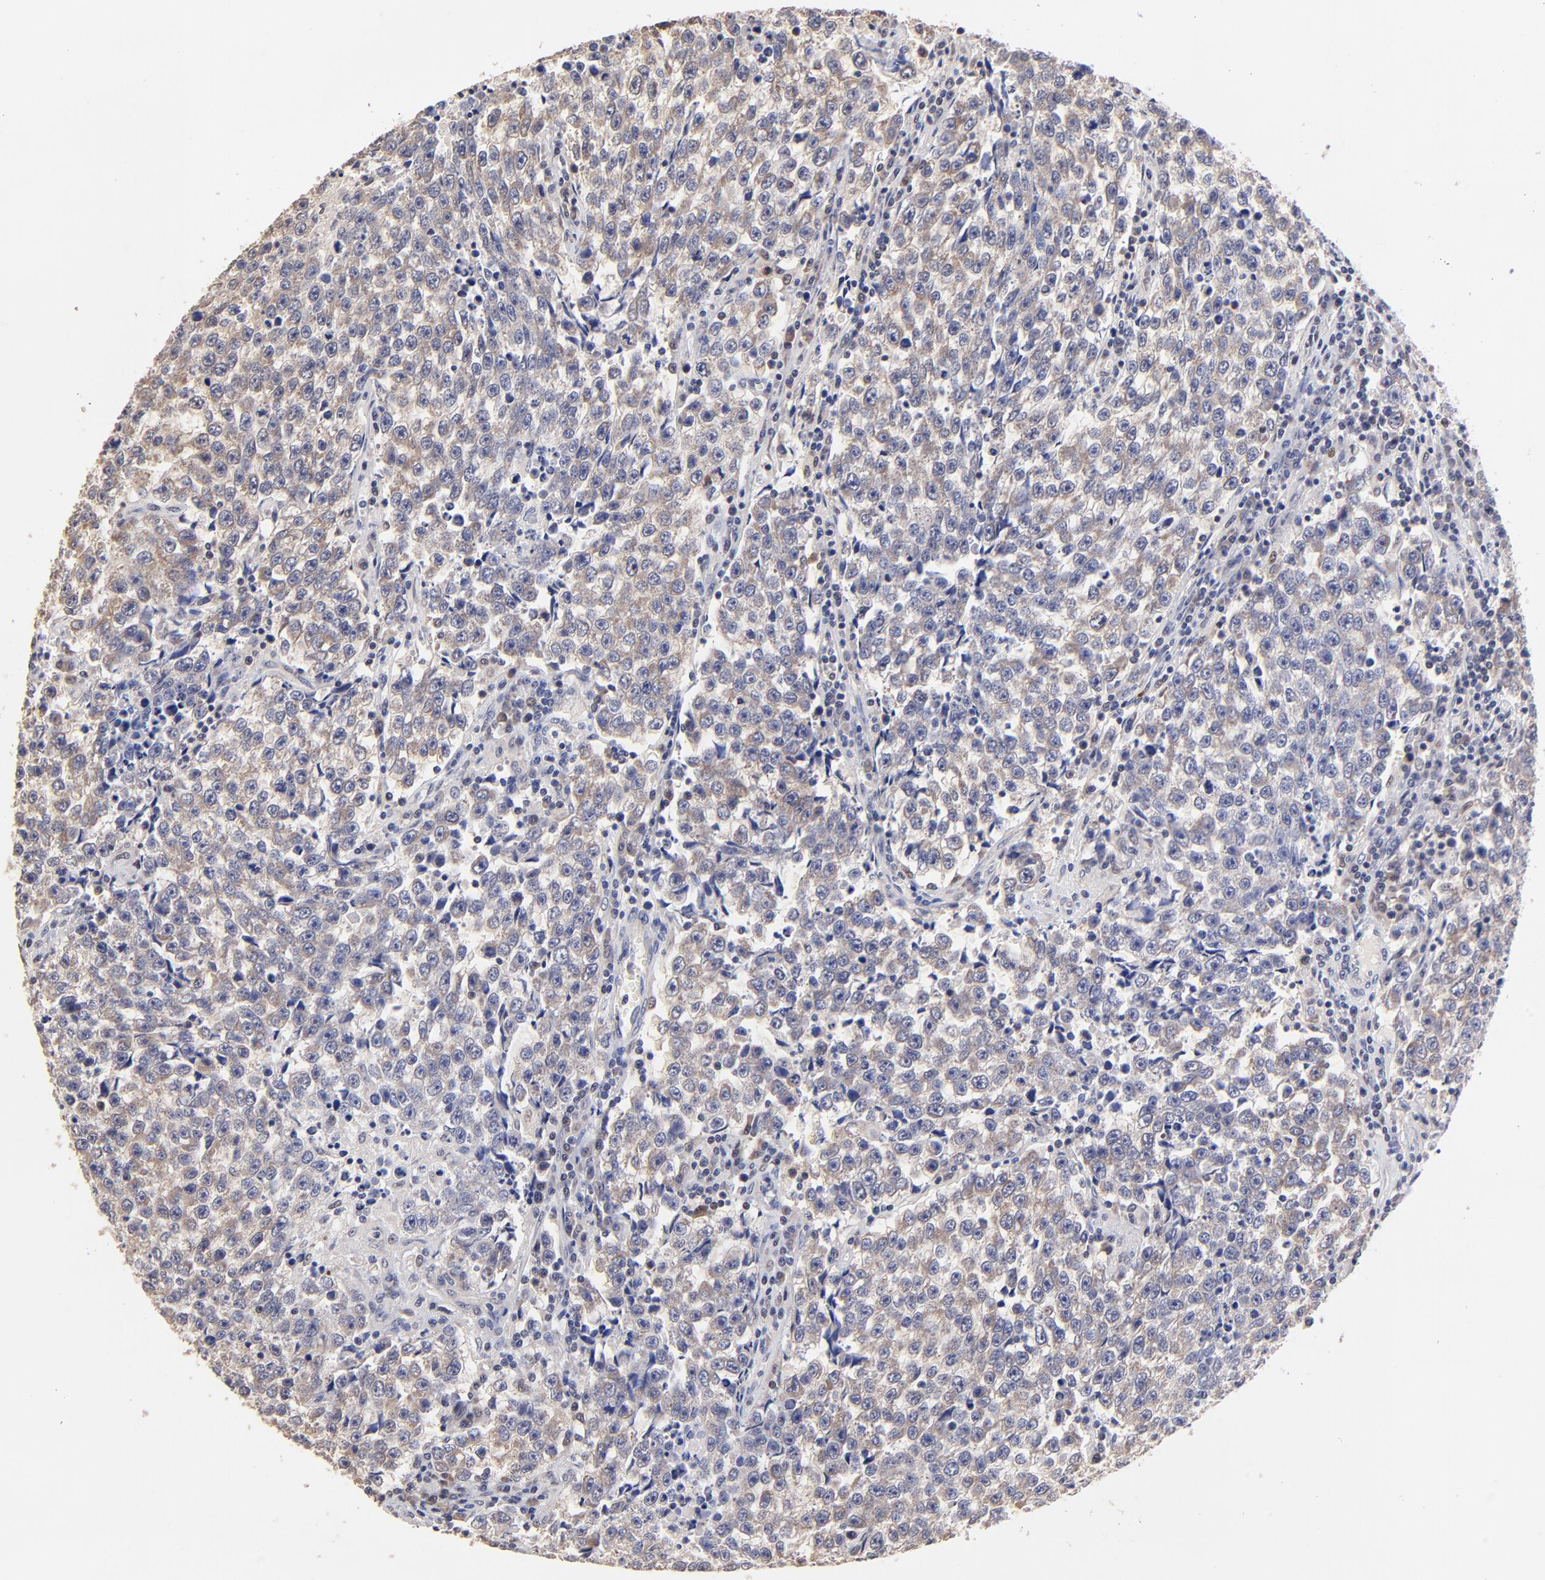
{"staining": {"intensity": "weak", "quantity": ">75%", "location": "cytoplasmic/membranous"}, "tissue": "testis cancer", "cell_type": "Tumor cells", "image_type": "cancer", "snomed": [{"axis": "morphology", "description": "Seminoma, NOS"}, {"axis": "topography", "description": "Testis"}], "caption": "Protein expression analysis of testis cancer (seminoma) shows weak cytoplasmic/membranous positivity in approximately >75% of tumor cells. (Brightfield microscopy of DAB IHC at high magnification).", "gene": "BBOF1", "patient": {"sex": "male", "age": 36}}